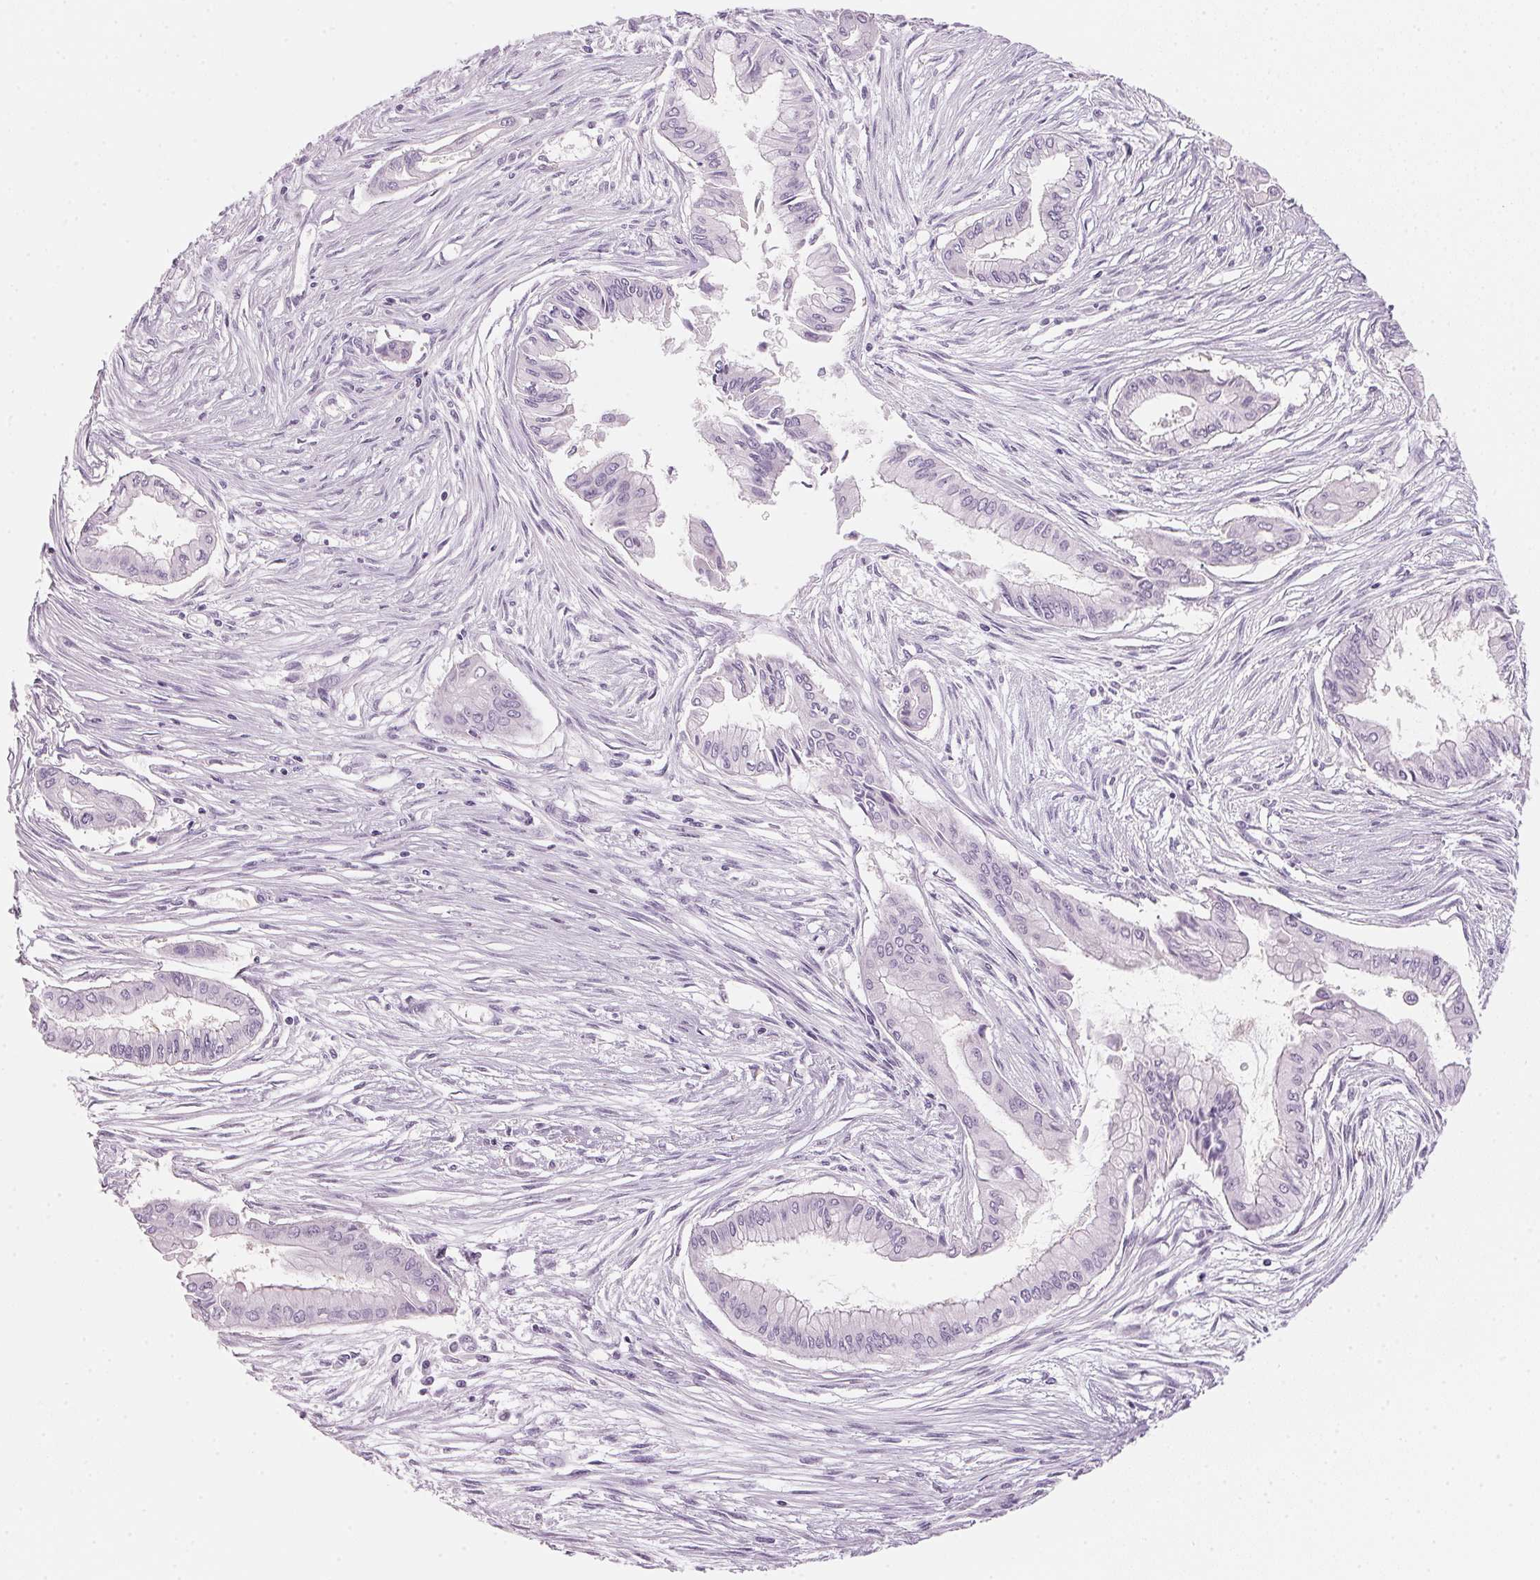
{"staining": {"intensity": "negative", "quantity": "none", "location": "none"}, "tissue": "pancreatic cancer", "cell_type": "Tumor cells", "image_type": "cancer", "snomed": [{"axis": "morphology", "description": "Adenocarcinoma, NOS"}, {"axis": "topography", "description": "Pancreas"}], "caption": "Immunohistochemistry photomicrograph of pancreatic cancer (adenocarcinoma) stained for a protein (brown), which displays no expression in tumor cells. (DAB immunohistochemistry (IHC), high magnification).", "gene": "DNTTIP2", "patient": {"sex": "female", "age": 68}}